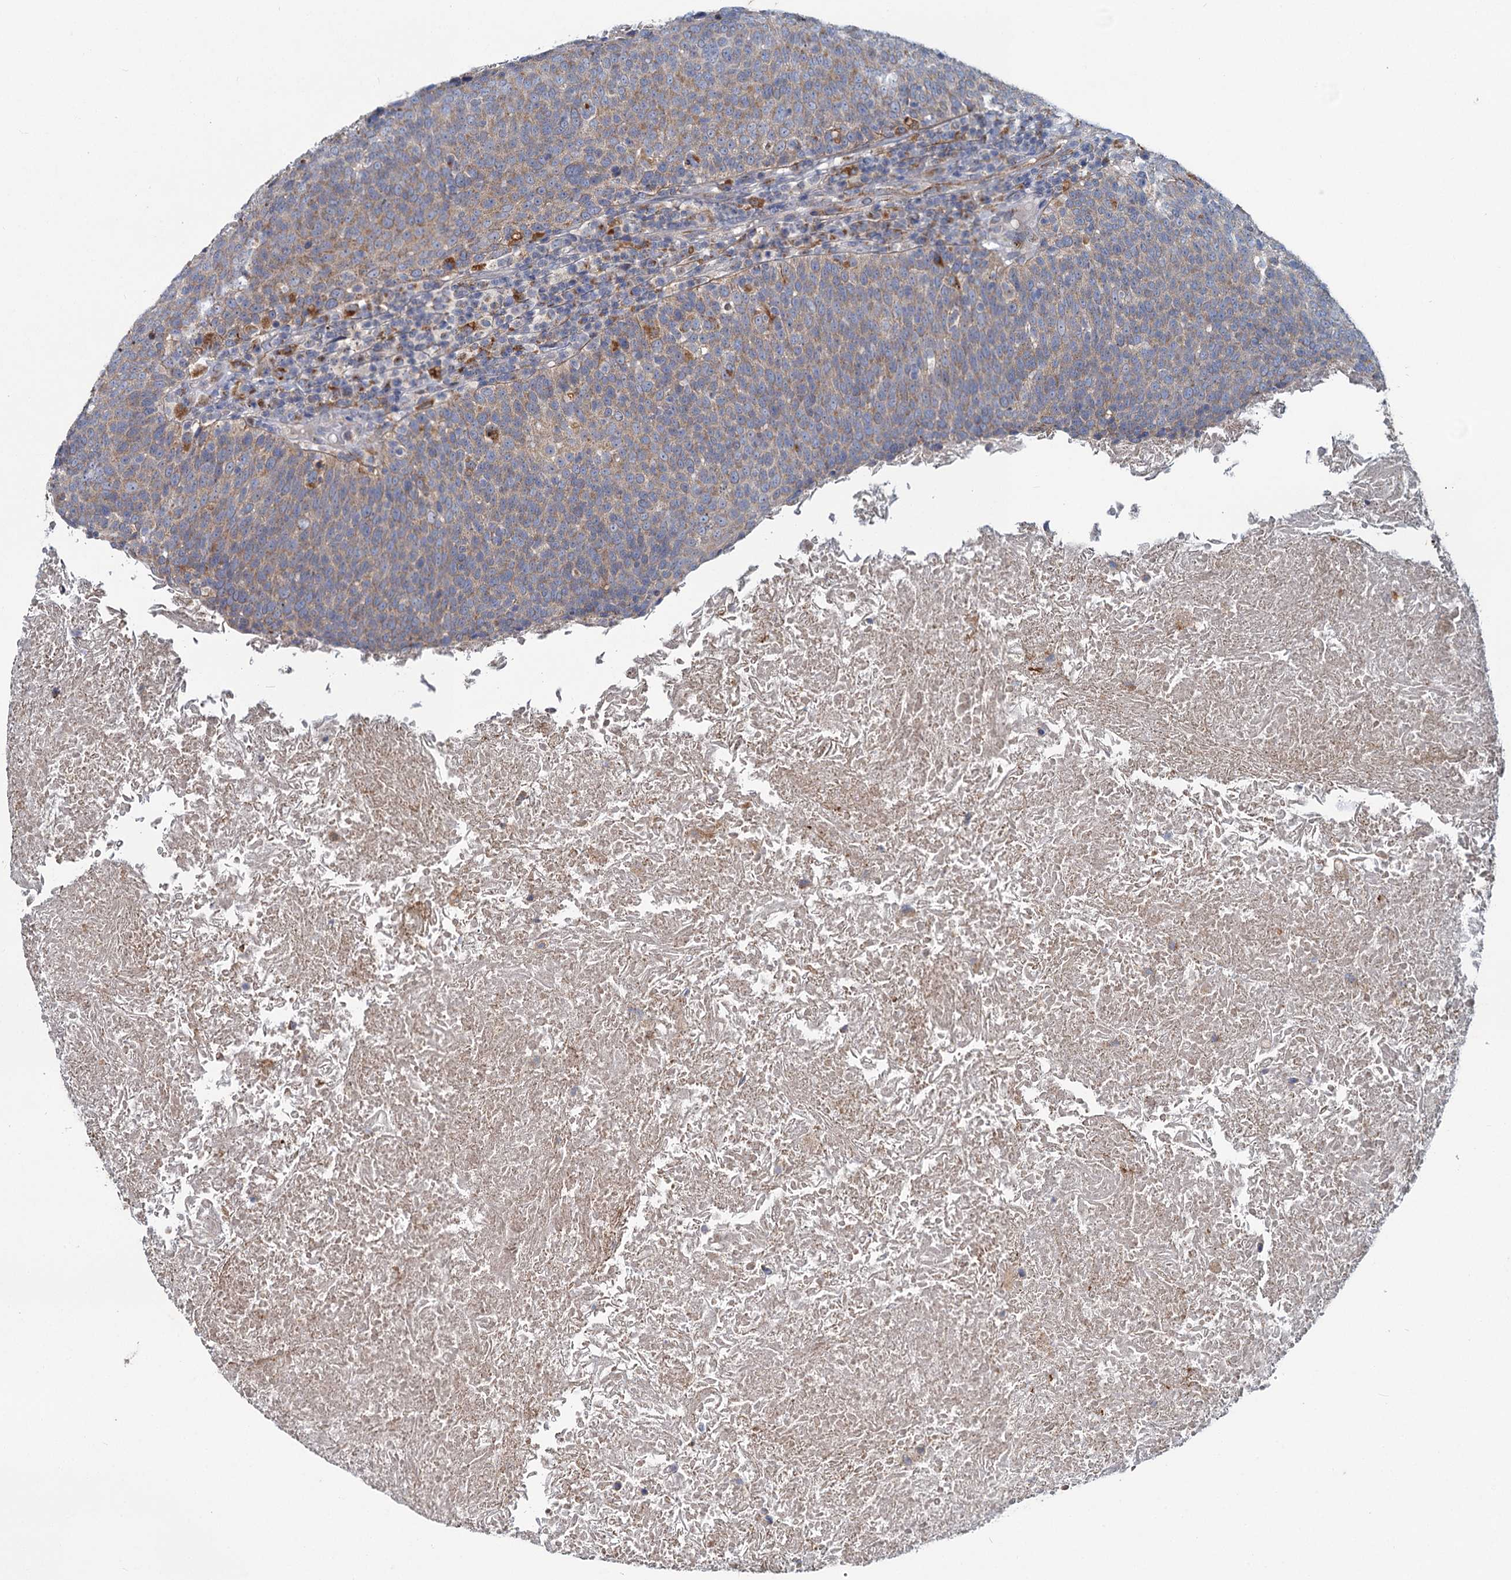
{"staining": {"intensity": "moderate", "quantity": "25%-75%", "location": "cytoplasmic/membranous"}, "tissue": "head and neck cancer", "cell_type": "Tumor cells", "image_type": "cancer", "snomed": [{"axis": "morphology", "description": "Squamous cell carcinoma, NOS"}, {"axis": "morphology", "description": "Squamous cell carcinoma, metastatic, NOS"}, {"axis": "topography", "description": "Lymph node"}, {"axis": "topography", "description": "Head-Neck"}], "caption": "DAB (3,3'-diaminobenzidine) immunohistochemical staining of metastatic squamous cell carcinoma (head and neck) displays moderate cytoplasmic/membranous protein expression in approximately 25%-75% of tumor cells.", "gene": "ADCY2", "patient": {"sex": "male", "age": 62}}